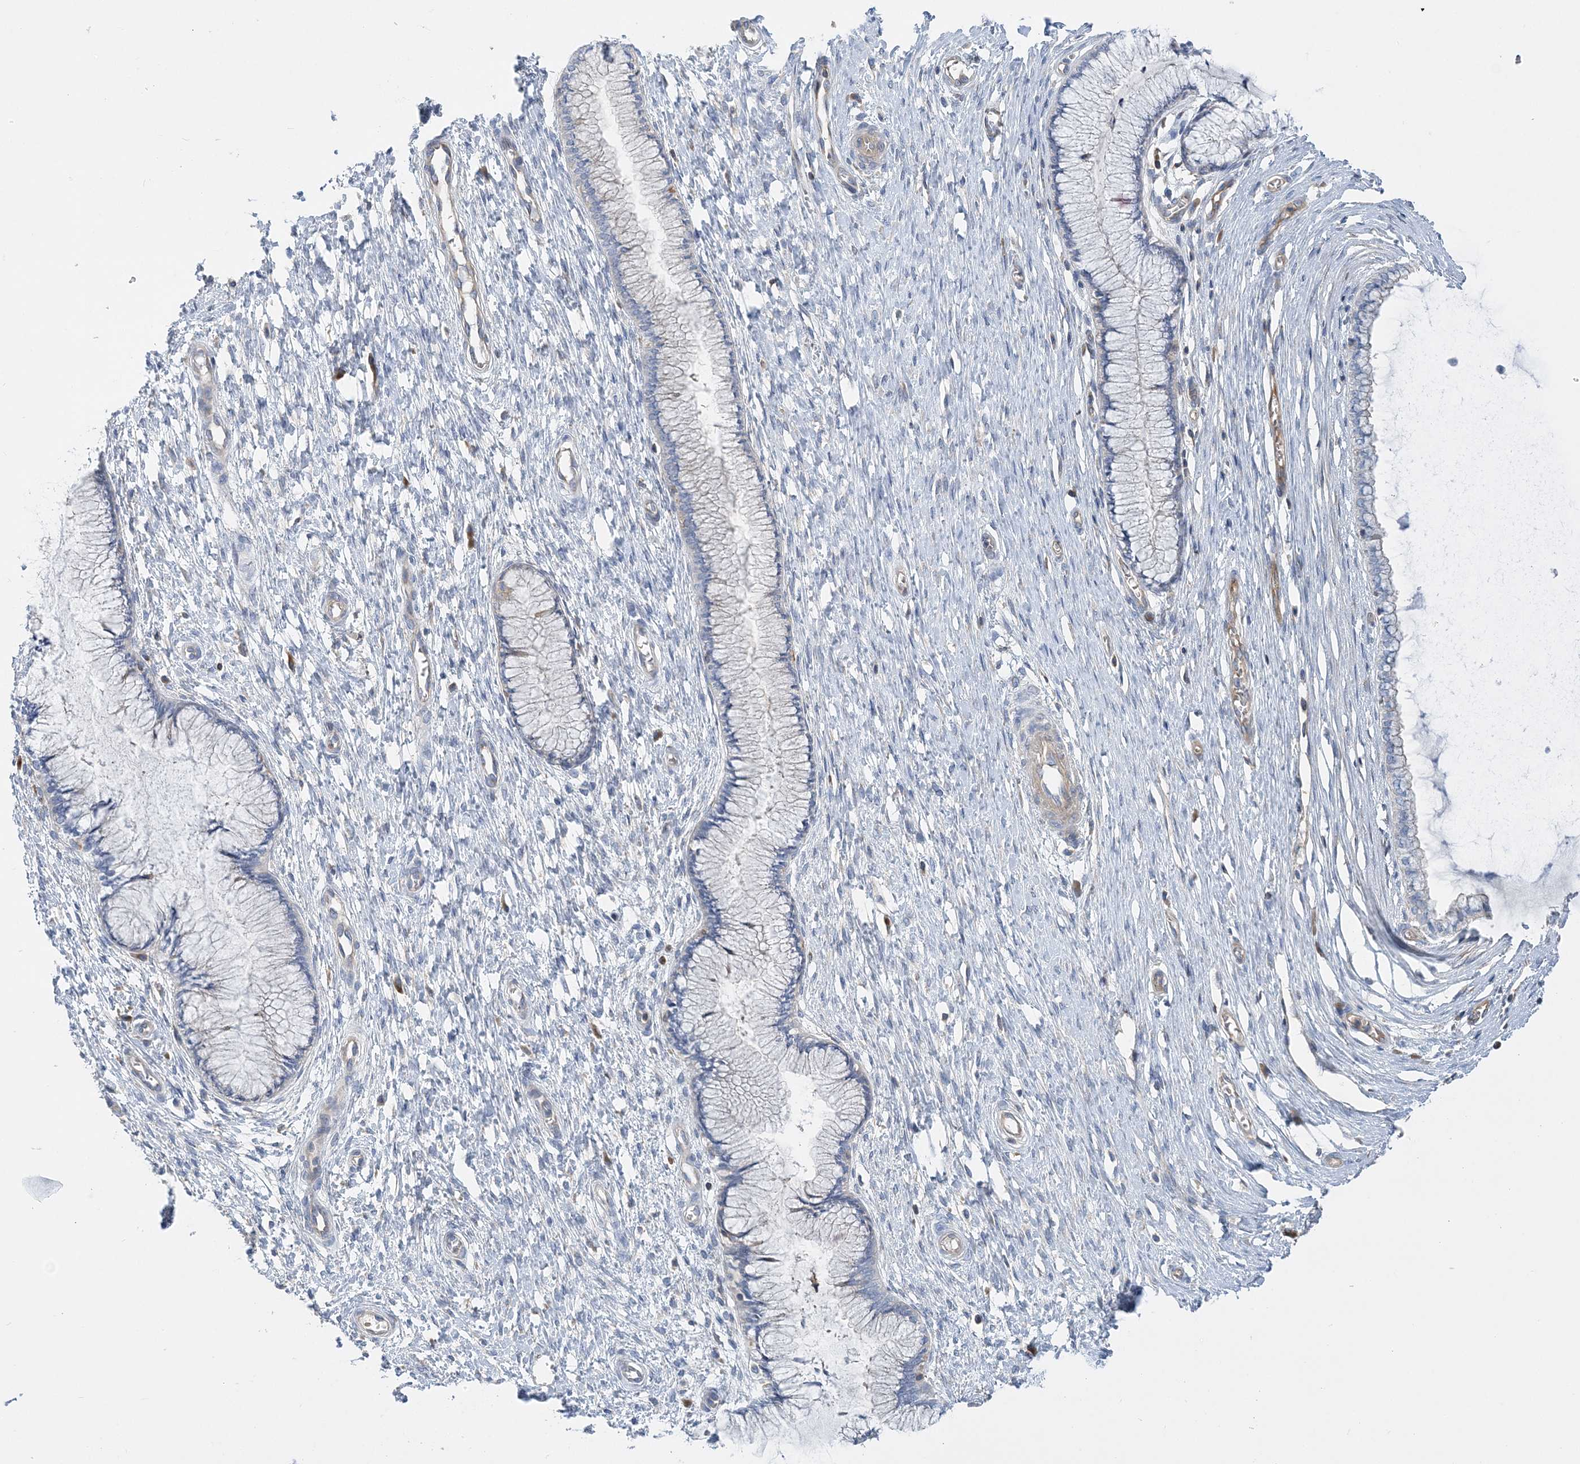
{"staining": {"intensity": "negative", "quantity": "none", "location": "none"}, "tissue": "cervix", "cell_type": "Glandular cells", "image_type": "normal", "snomed": [{"axis": "morphology", "description": "Normal tissue, NOS"}, {"axis": "topography", "description": "Cervix"}], "caption": "The micrograph exhibits no staining of glandular cells in unremarkable cervix.", "gene": "FAM114A2", "patient": {"sex": "female", "age": 55}}